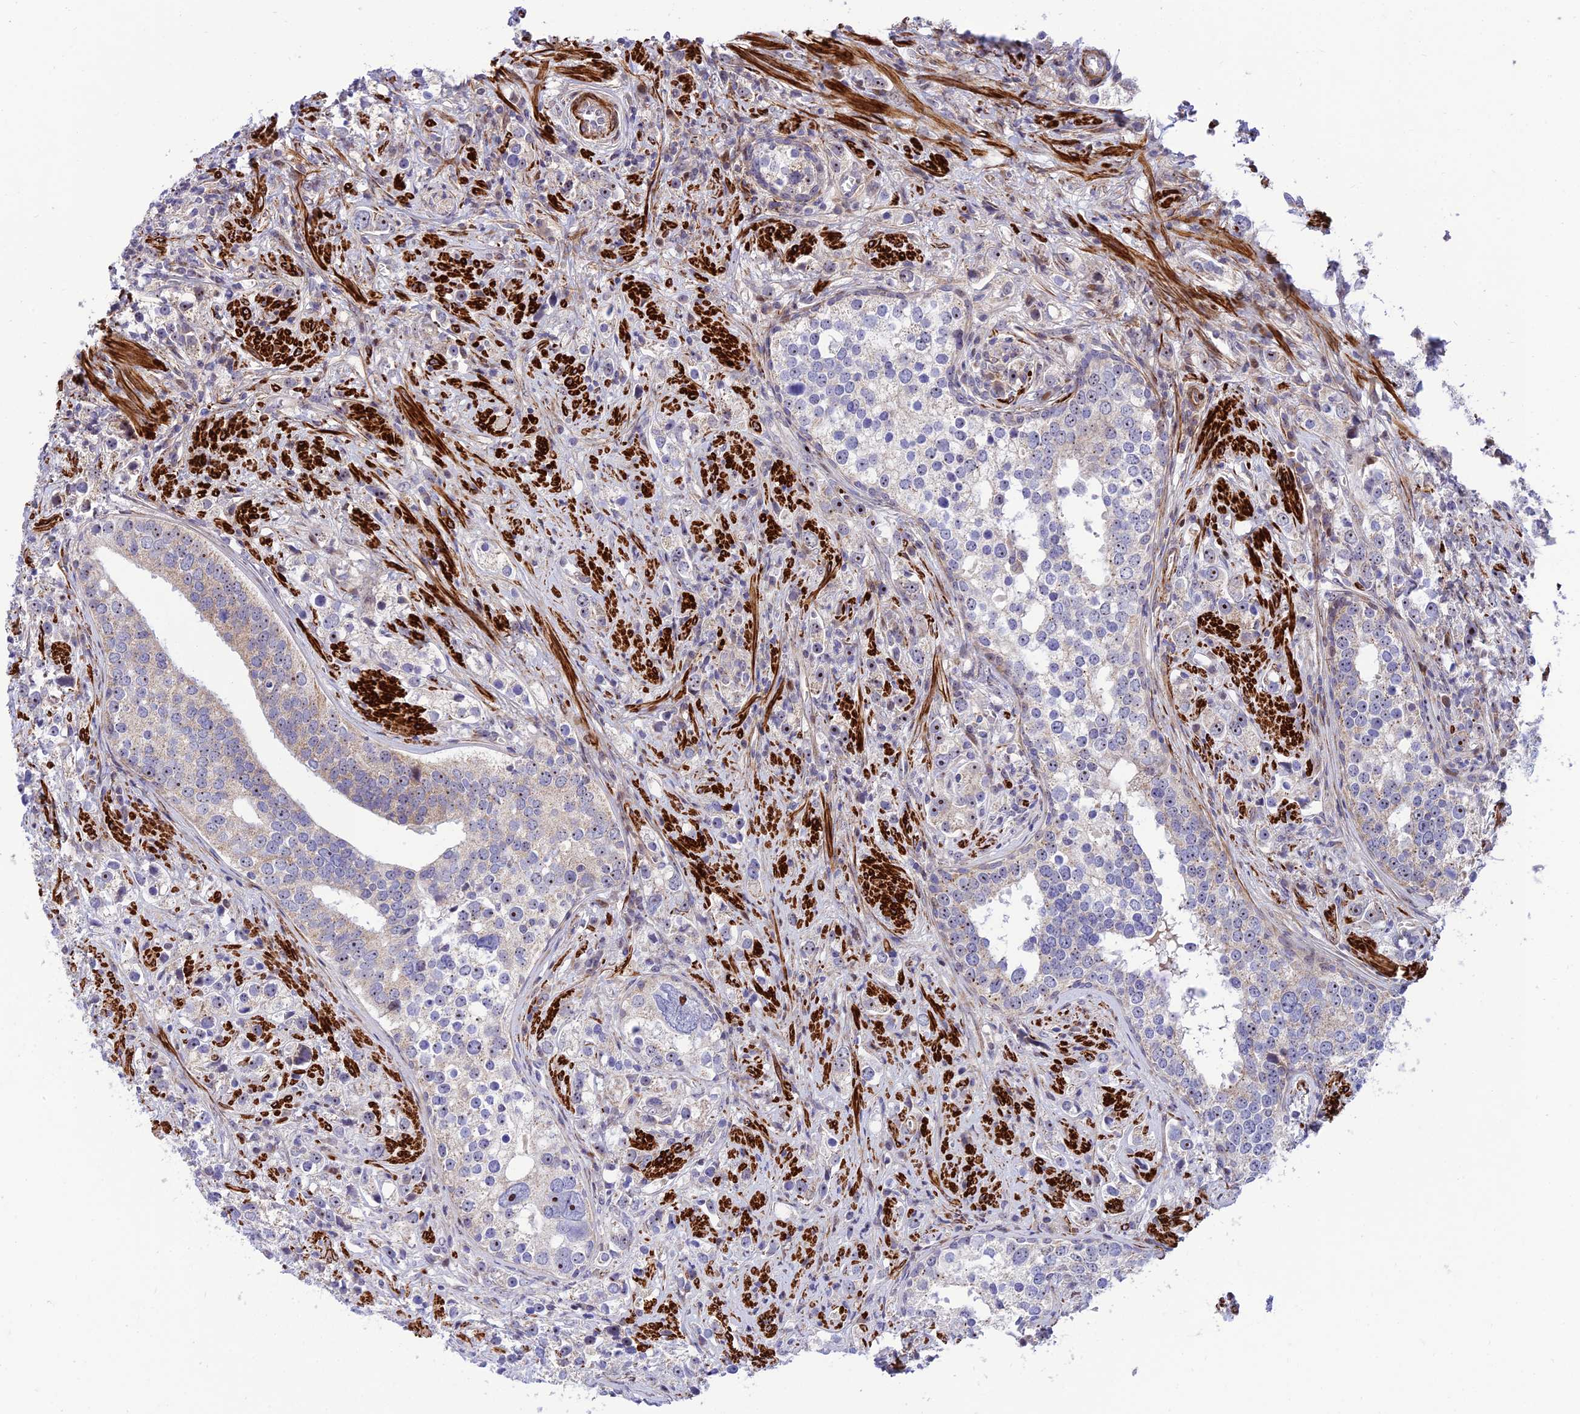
{"staining": {"intensity": "moderate", "quantity": "25%-75%", "location": "cytoplasmic/membranous,nuclear"}, "tissue": "prostate cancer", "cell_type": "Tumor cells", "image_type": "cancer", "snomed": [{"axis": "morphology", "description": "Adenocarcinoma, High grade"}, {"axis": "topography", "description": "Prostate"}], "caption": "IHC staining of adenocarcinoma (high-grade) (prostate), which shows medium levels of moderate cytoplasmic/membranous and nuclear expression in approximately 25%-75% of tumor cells indicating moderate cytoplasmic/membranous and nuclear protein expression. The staining was performed using DAB (3,3'-diaminobenzidine) (brown) for protein detection and nuclei were counterstained in hematoxylin (blue).", "gene": "KBTBD7", "patient": {"sex": "male", "age": 71}}